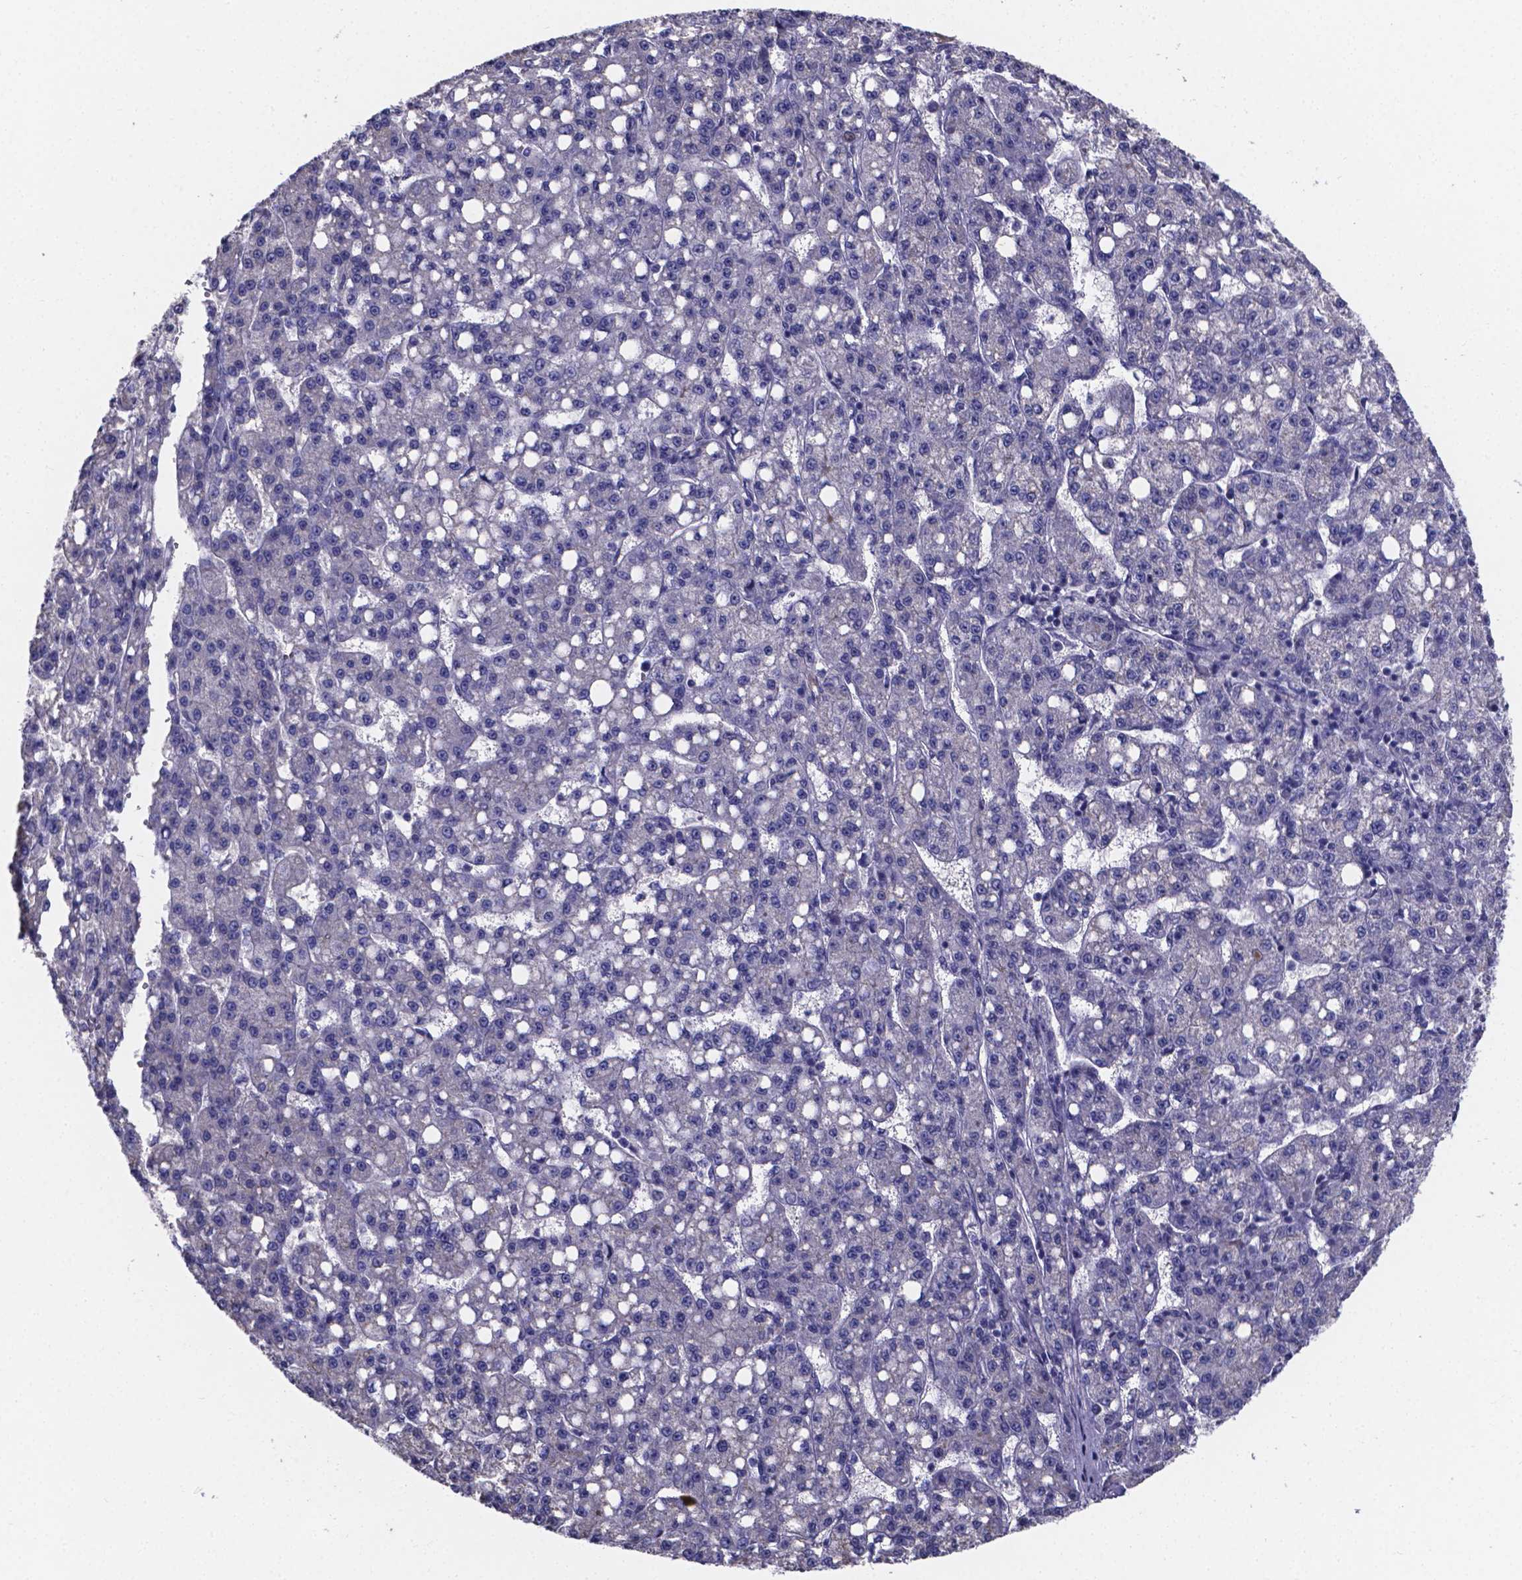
{"staining": {"intensity": "negative", "quantity": "none", "location": "none"}, "tissue": "liver cancer", "cell_type": "Tumor cells", "image_type": "cancer", "snomed": [{"axis": "morphology", "description": "Carcinoma, Hepatocellular, NOS"}, {"axis": "topography", "description": "Liver"}], "caption": "DAB (3,3'-diaminobenzidine) immunohistochemical staining of liver cancer (hepatocellular carcinoma) demonstrates no significant staining in tumor cells. (Brightfield microscopy of DAB immunohistochemistry at high magnification).", "gene": "SFRP4", "patient": {"sex": "female", "age": 65}}